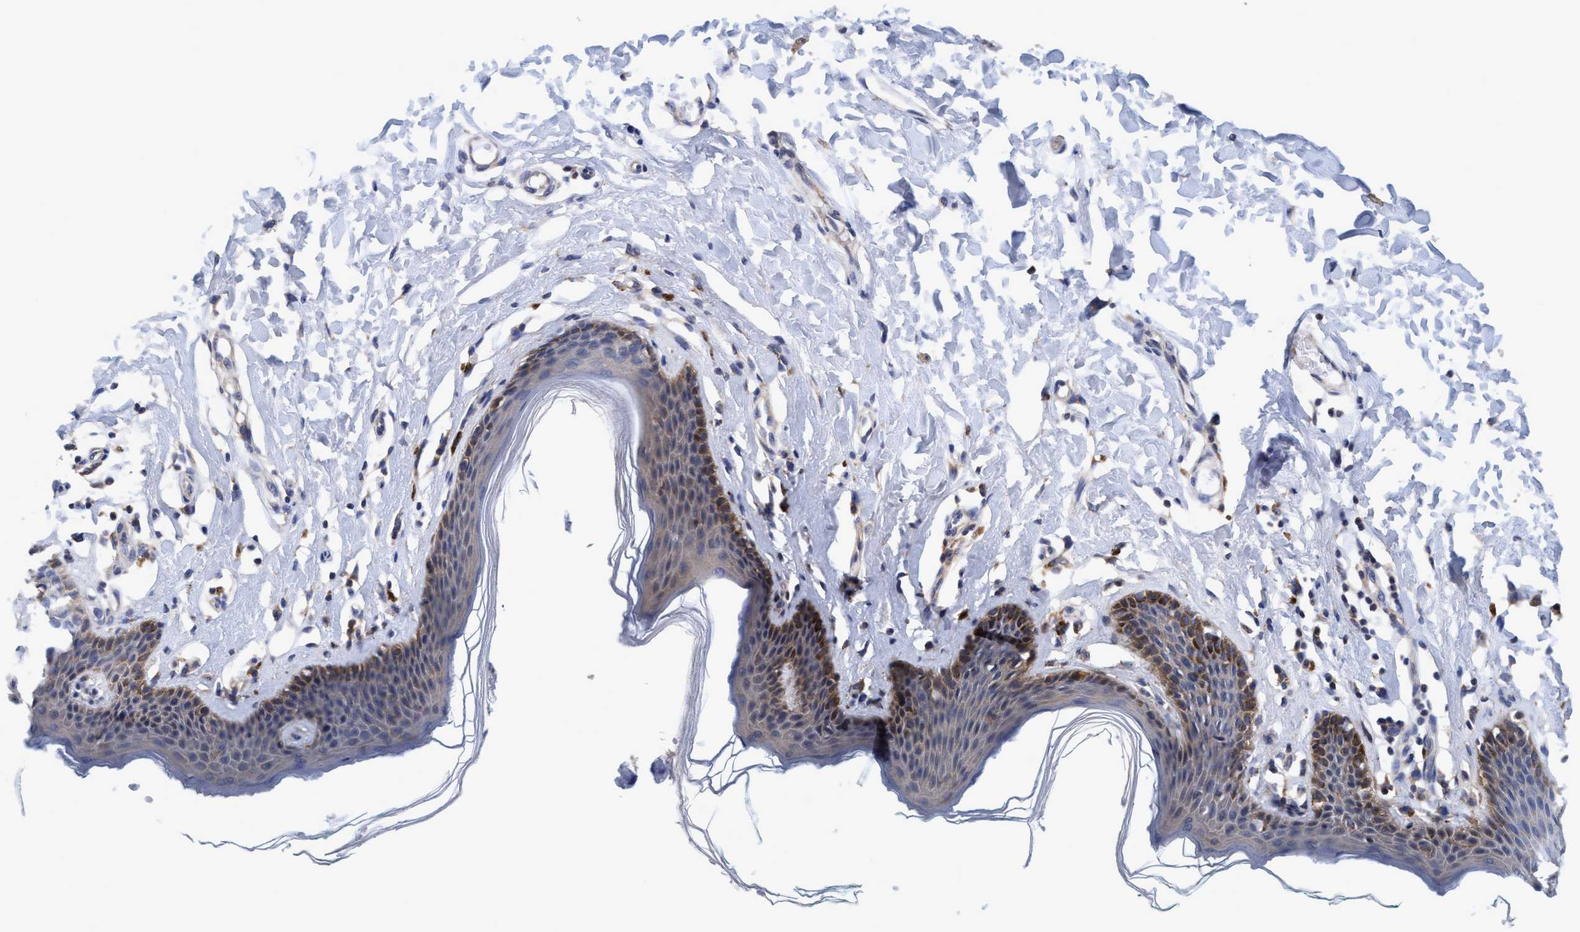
{"staining": {"intensity": "moderate", "quantity": "25%-75%", "location": "cytoplasmic/membranous"}, "tissue": "skin", "cell_type": "Epidermal cells", "image_type": "normal", "snomed": [{"axis": "morphology", "description": "Normal tissue, NOS"}, {"axis": "topography", "description": "Vulva"}], "caption": "High-magnification brightfield microscopy of unremarkable skin stained with DAB (3,3'-diaminobenzidine) (brown) and counterstained with hematoxylin (blue). epidermal cells exhibit moderate cytoplasmic/membranous staining is present in about25%-75% of cells. (IHC, brightfield microscopy, high magnification).", "gene": "CALCOCO2", "patient": {"sex": "female", "age": 66}}